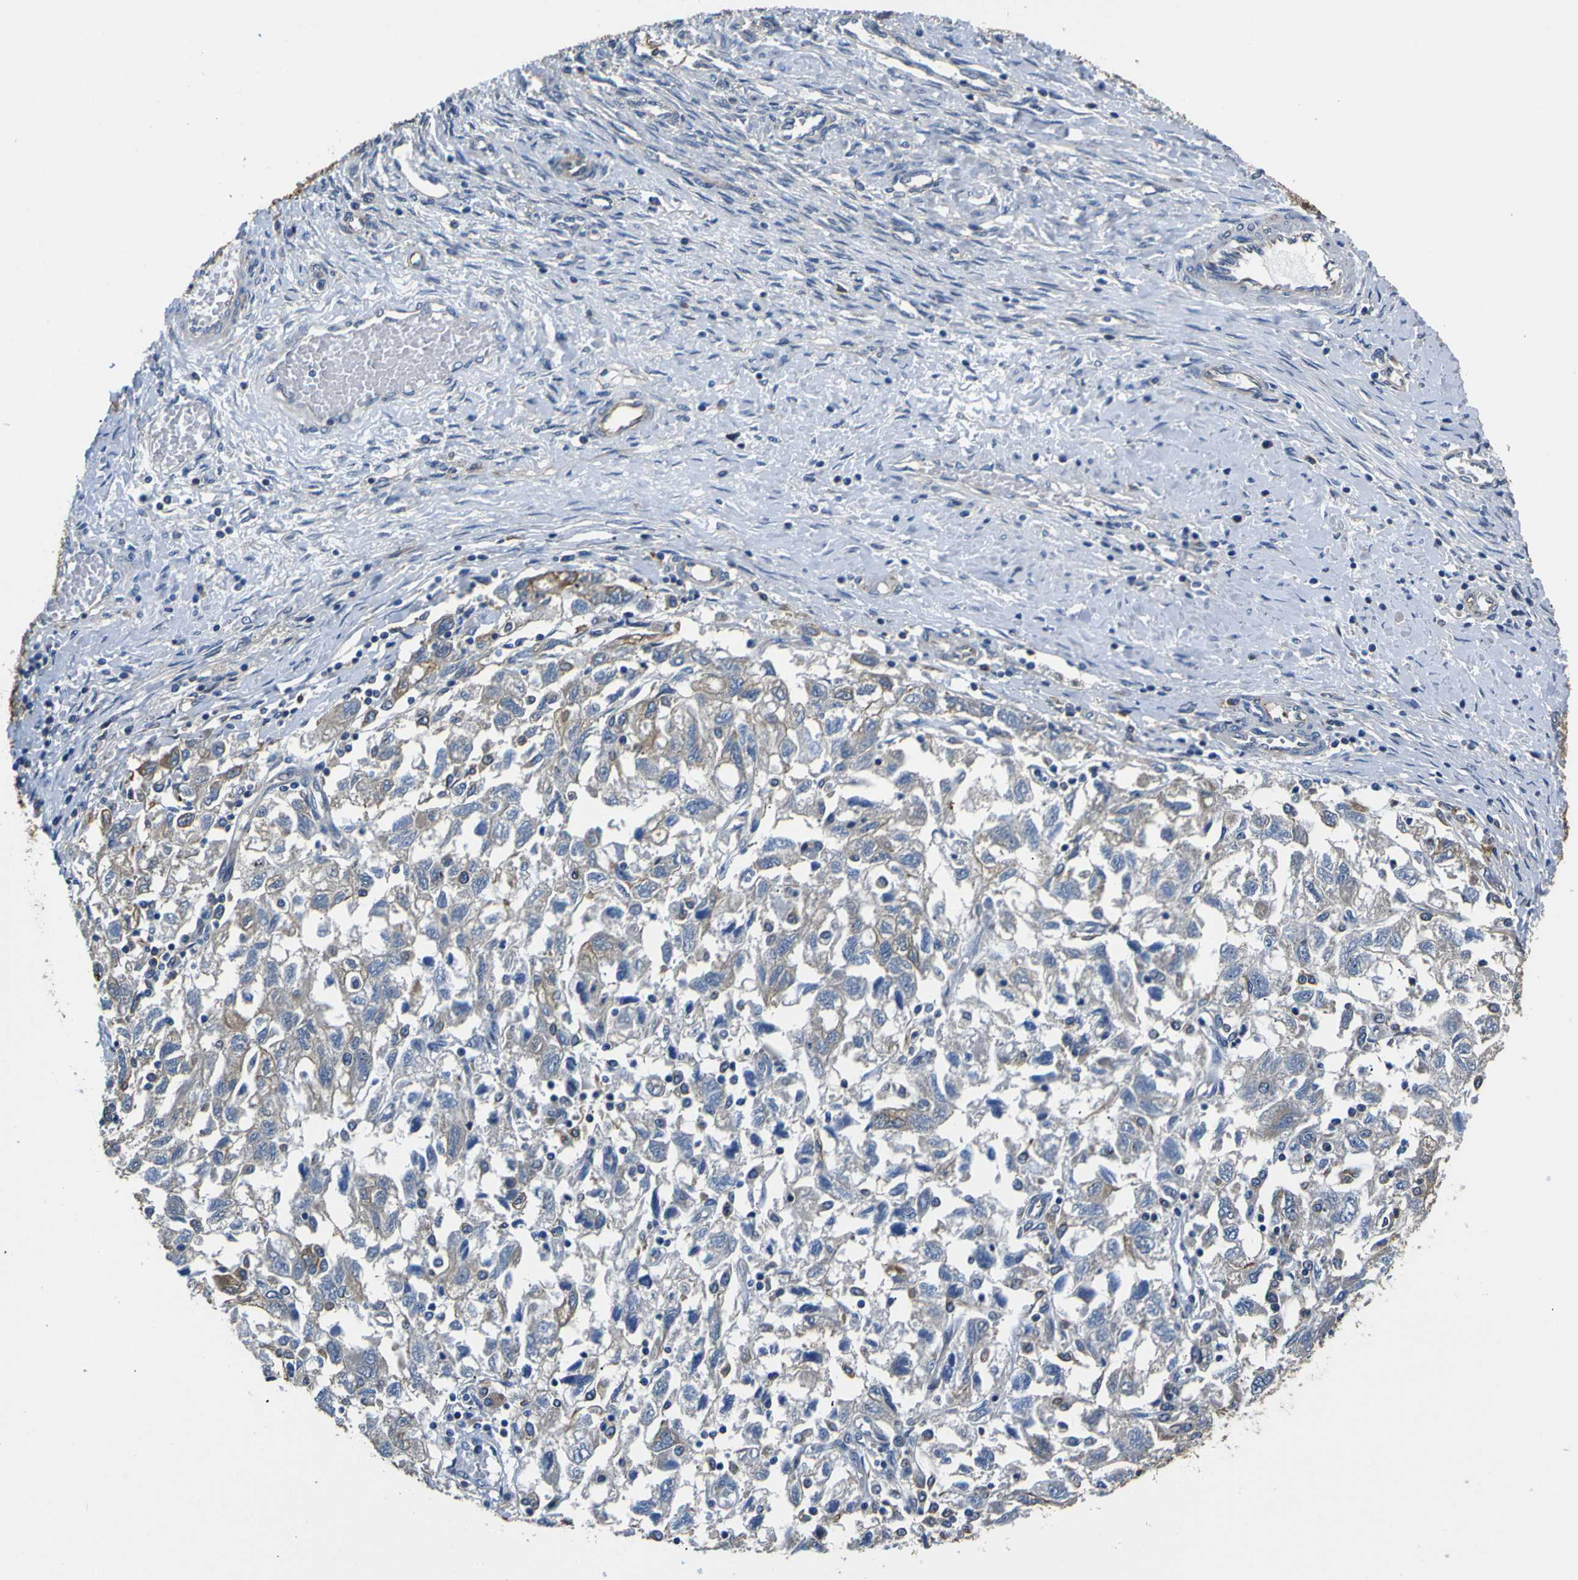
{"staining": {"intensity": "weak", "quantity": "<25%", "location": "cytoplasmic/membranous"}, "tissue": "ovarian cancer", "cell_type": "Tumor cells", "image_type": "cancer", "snomed": [{"axis": "morphology", "description": "Carcinoma, NOS"}, {"axis": "morphology", "description": "Cystadenocarcinoma, serous, NOS"}, {"axis": "topography", "description": "Ovary"}], "caption": "The IHC image has no significant staining in tumor cells of ovarian serous cystadenocarcinoma tissue.", "gene": "TUBB", "patient": {"sex": "female", "age": 69}}